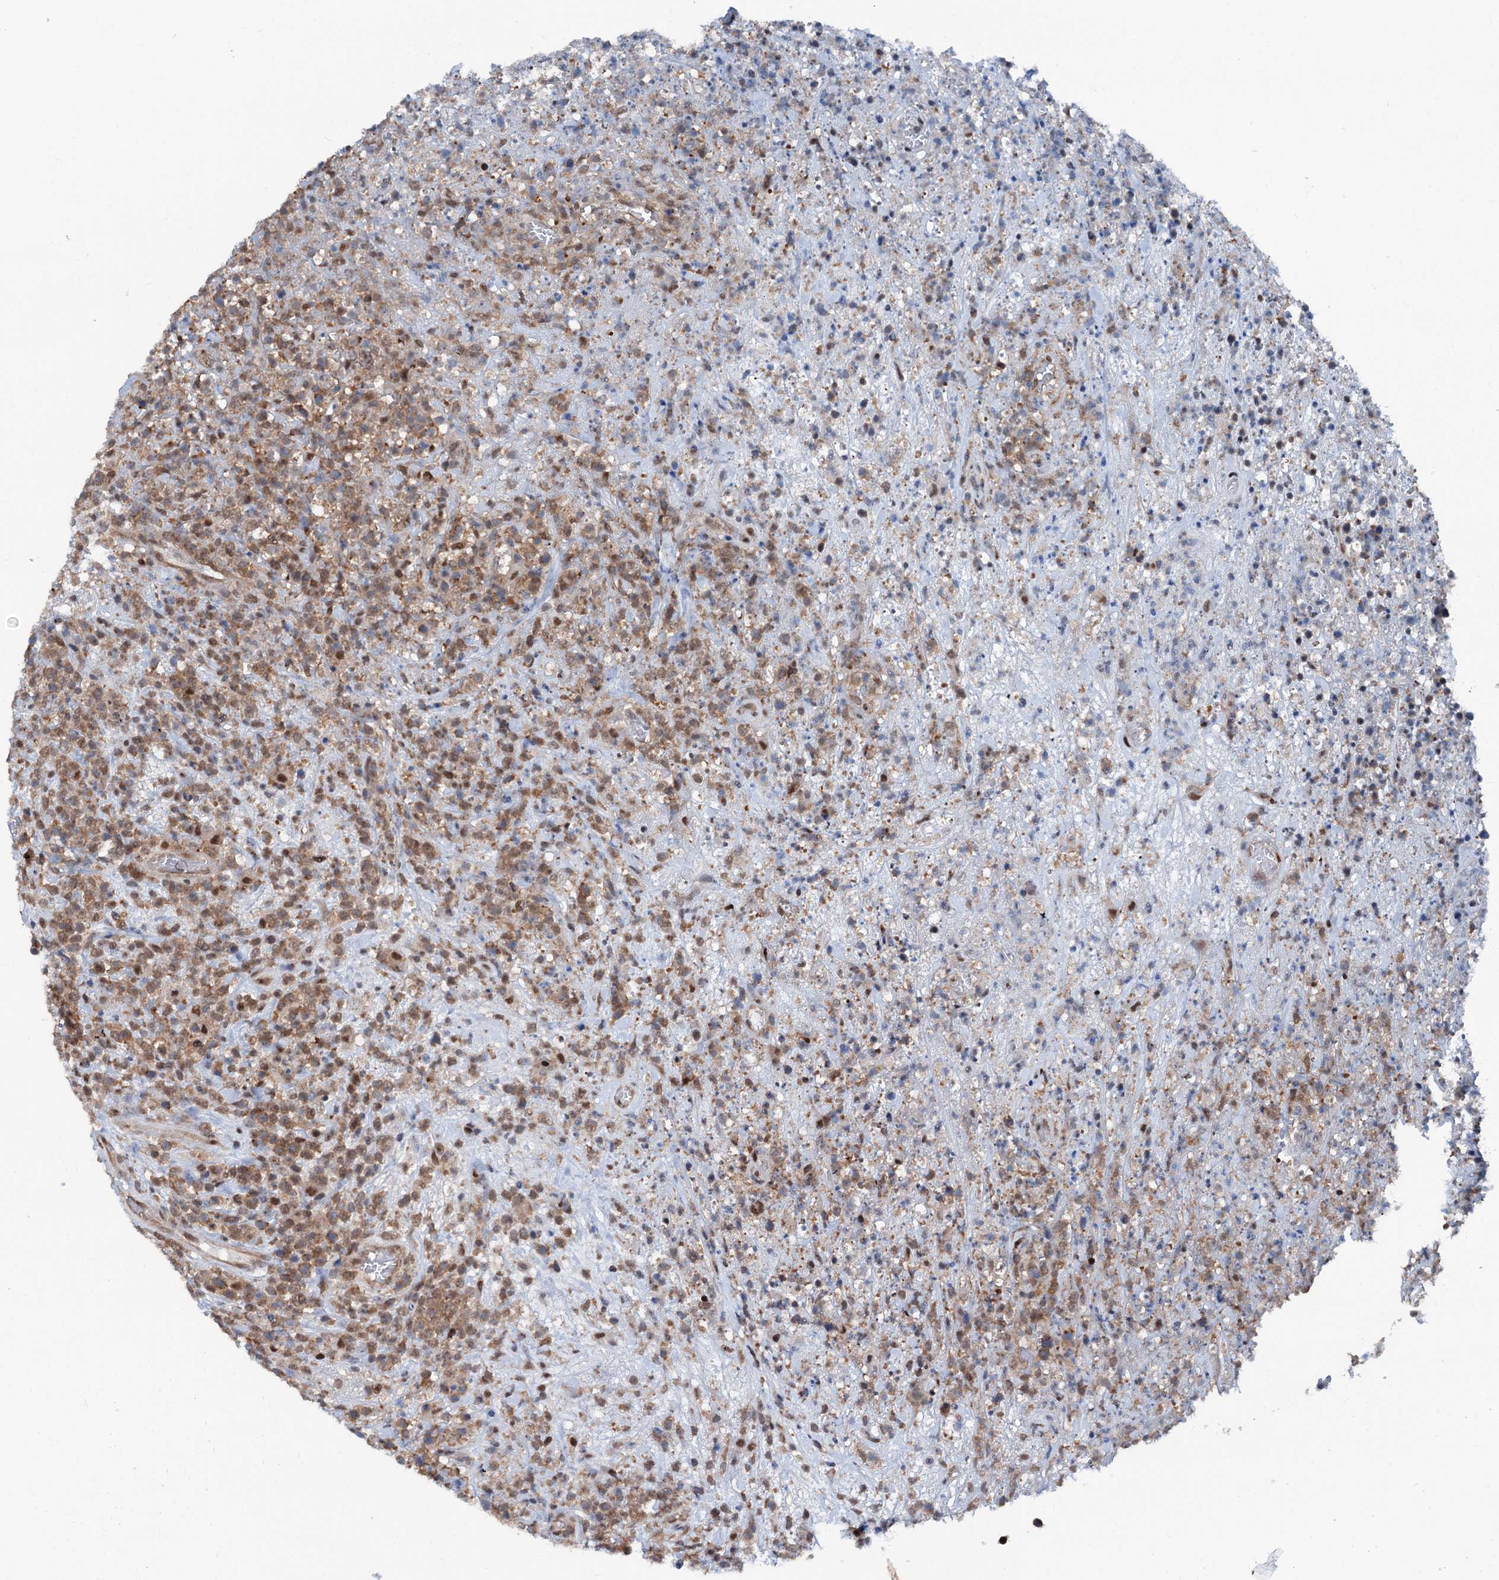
{"staining": {"intensity": "moderate", "quantity": ">75%", "location": "cytoplasmic/membranous,nuclear"}, "tissue": "lymphoma", "cell_type": "Tumor cells", "image_type": "cancer", "snomed": [{"axis": "morphology", "description": "Malignant lymphoma, non-Hodgkin's type, High grade"}, {"axis": "topography", "description": "Colon"}], "caption": "Moderate cytoplasmic/membranous and nuclear protein positivity is present in about >75% of tumor cells in lymphoma.", "gene": "PSMD13", "patient": {"sex": "female", "age": 53}}